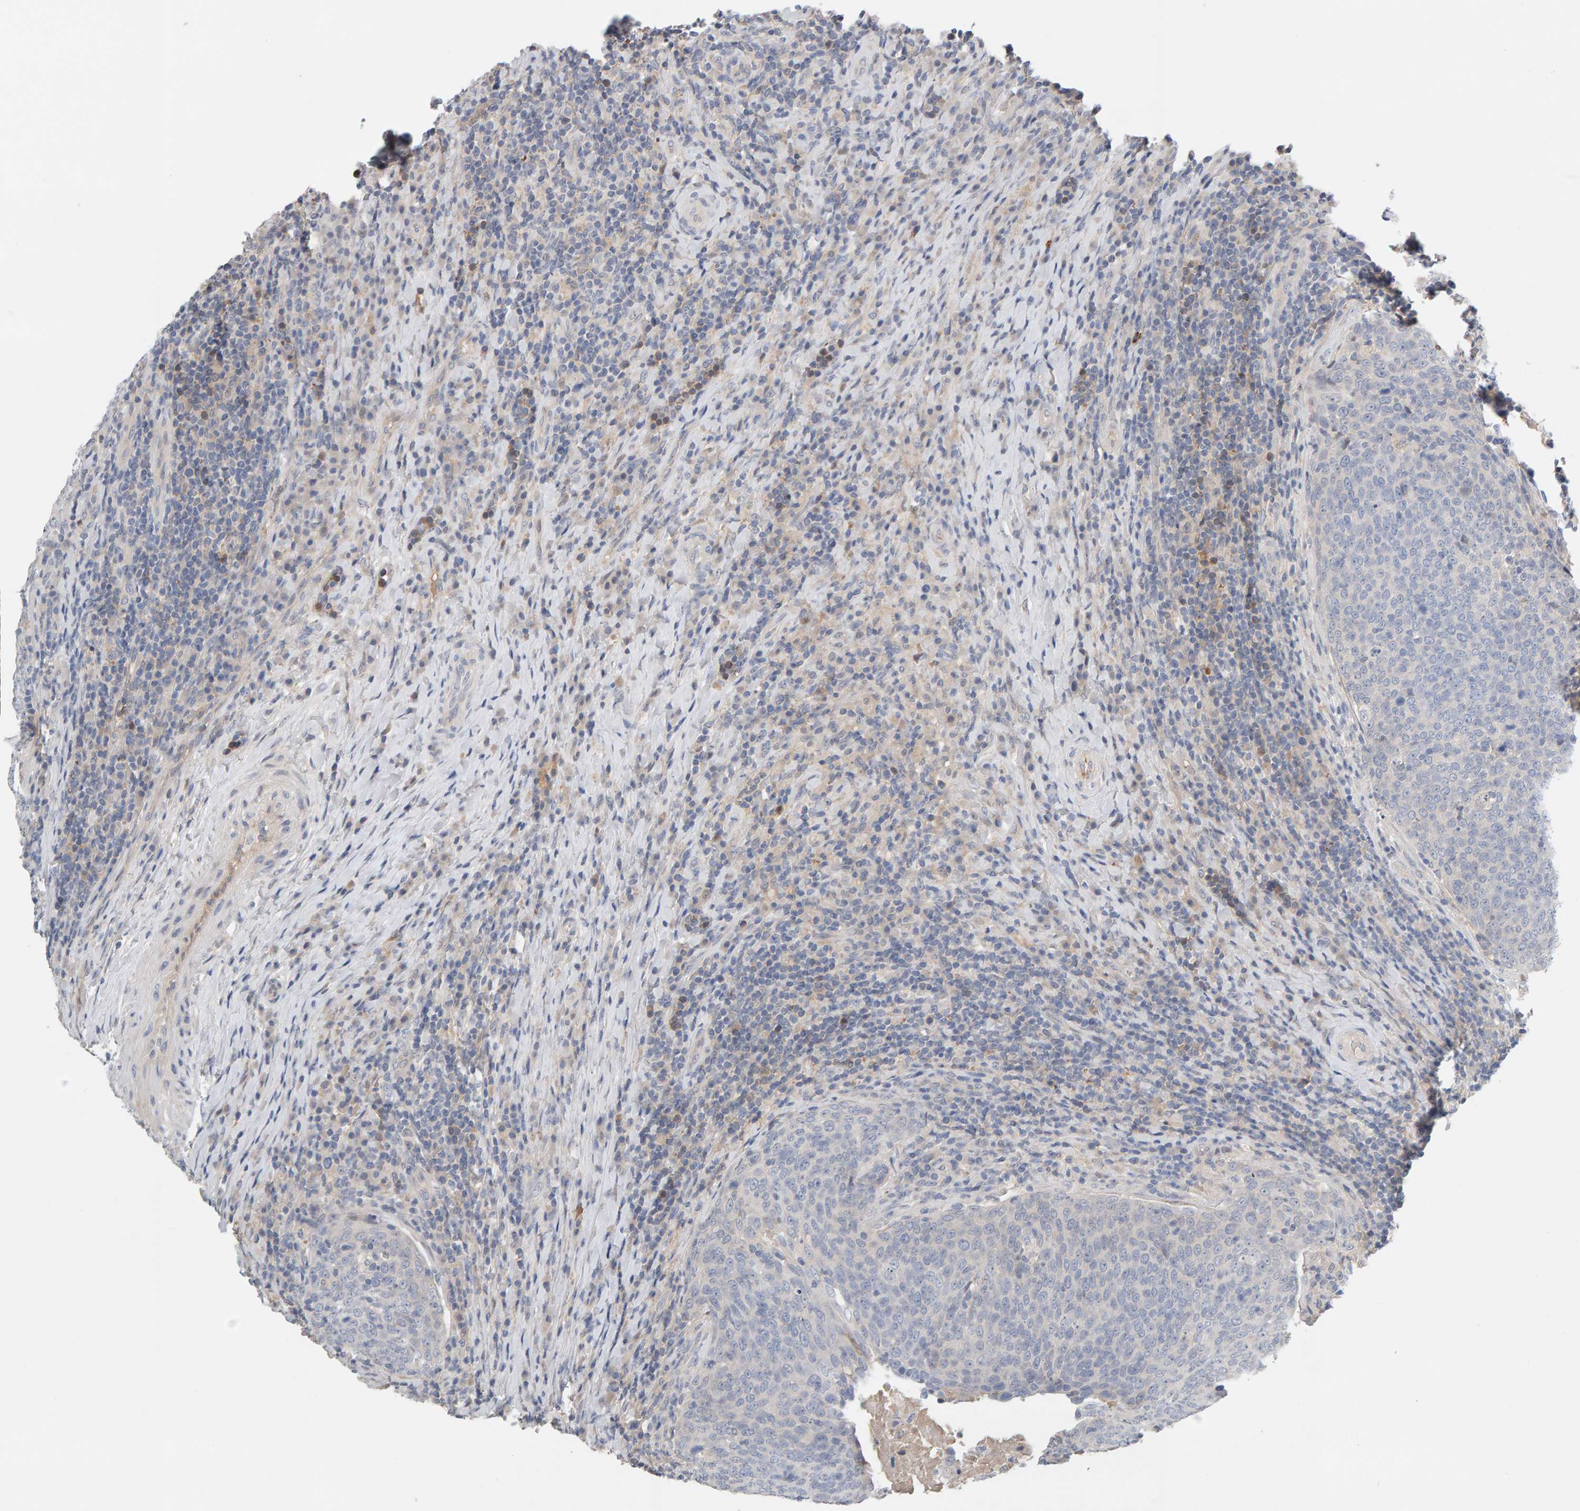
{"staining": {"intensity": "negative", "quantity": "none", "location": "none"}, "tissue": "head and neck cancer", "cell_type": "Tumor cells", "image_type": "cancer", "snomed": [{"axis": "morphology", "description": "Squamous cell carcinoma, NOS"}, {"axis": "morphology", "description": "Squamous cell carcinoma, metastatic, NOS"}, {"axis": "topography", "description": "Lymph node"}, {"axis": "topography", "description": "Head-Neck"}], "caption": "This is an IHC micrograph of human head and neck cancer (metastatic squamous cell carcinoma). There is no staining in tumor cells.", "gene": "GFUS", "patient": {"sex": "male", "age": 62}}